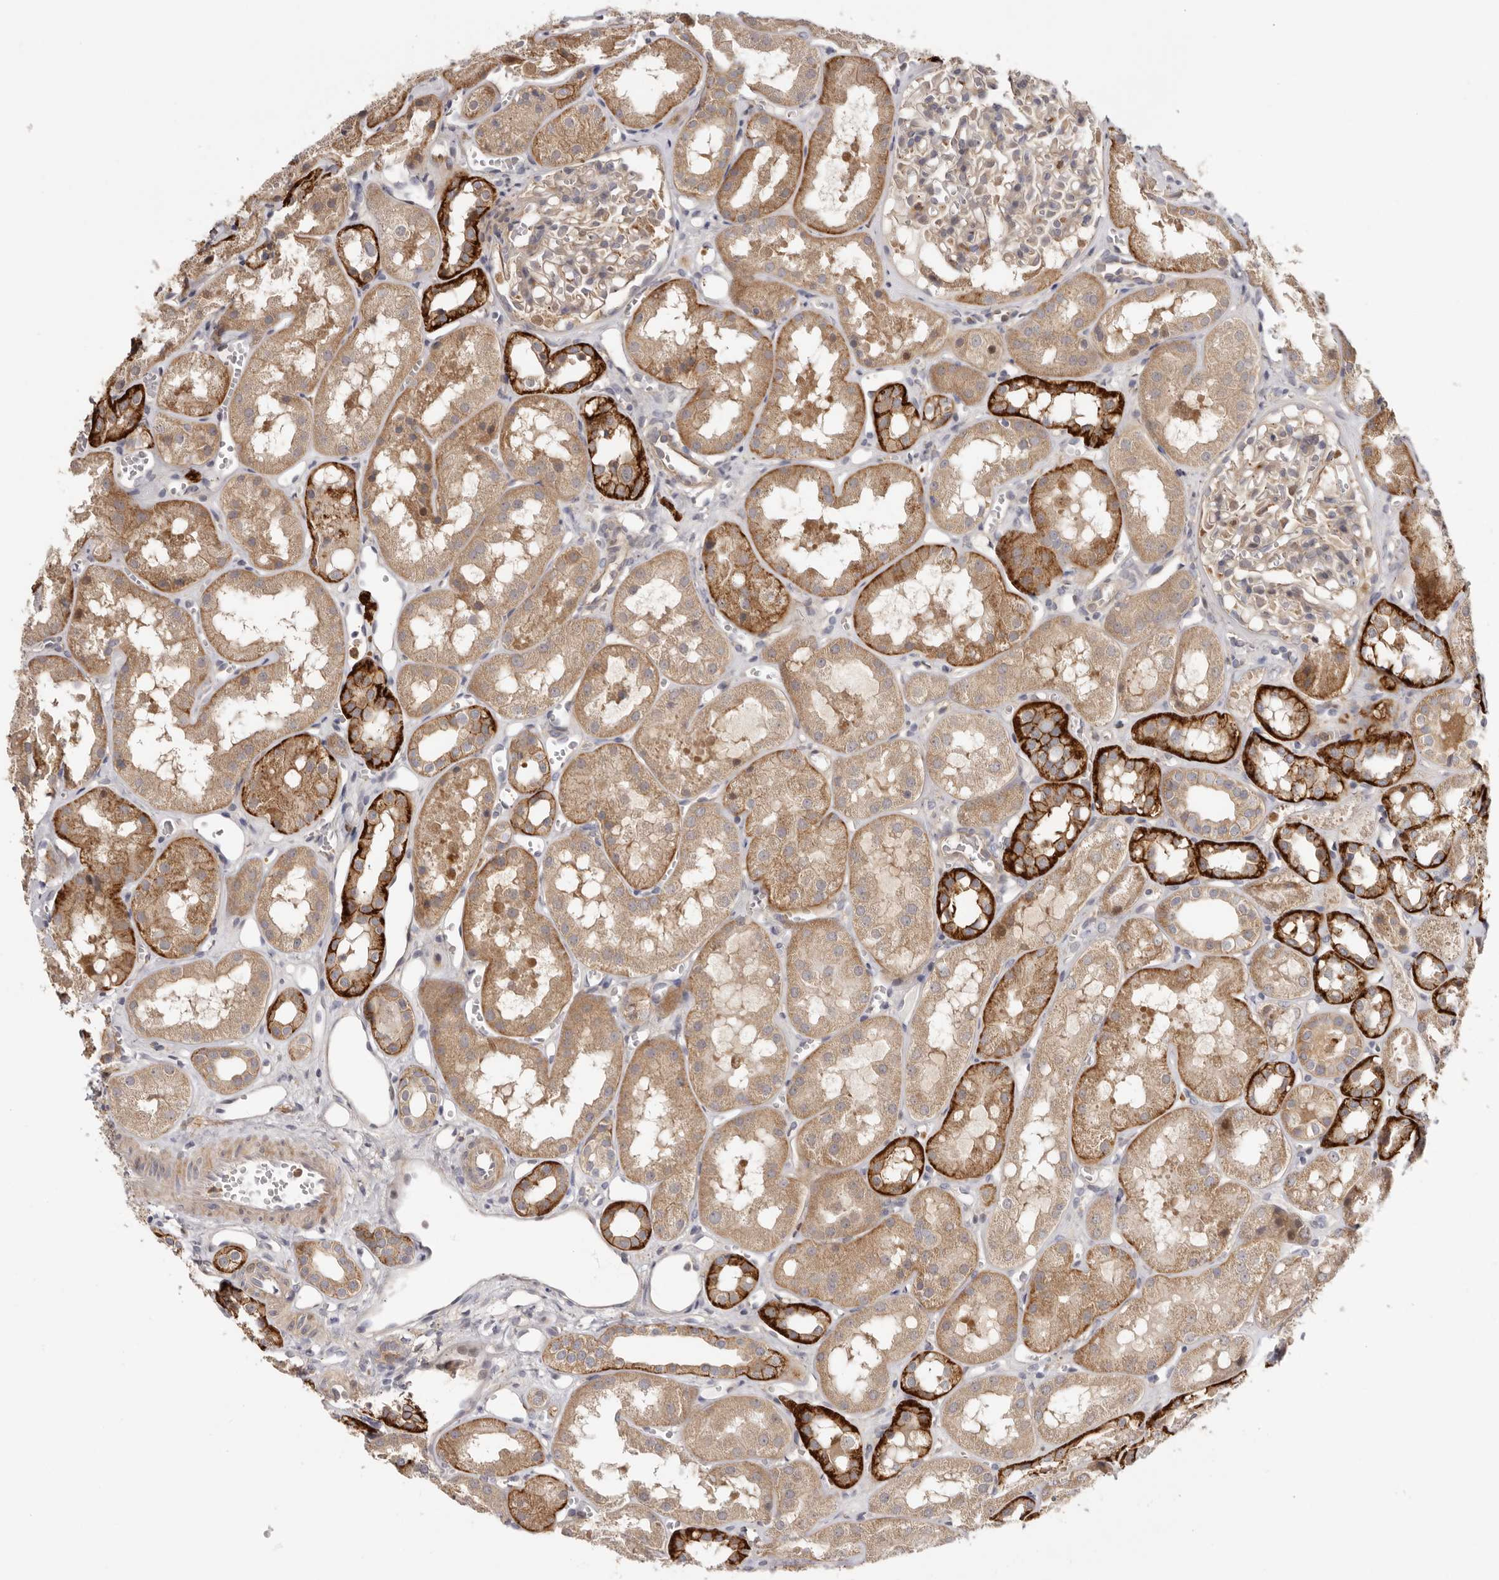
{"staining": {"intensity": "weak", "quantity": "25%-75%", "location": "cytoplasmic/membranous"}, "tissue": "kidney", "cell_type": "Cells in glomeruli", "image_type": "normal", "snomed": [{"axis": "morphology", "description": "Normal tissue, NOS"}, {"axis": "topography", "description": "Kidney"}], "caption": "Immunohistochemical staining of unremarkable human kidney demonstrates weak cytoplasmic/membranous protein expression in approximately 25%-75% of cells in glomeruli.", "gene": "MSRB2", "patient": {"sex": "male", "age": 16}}